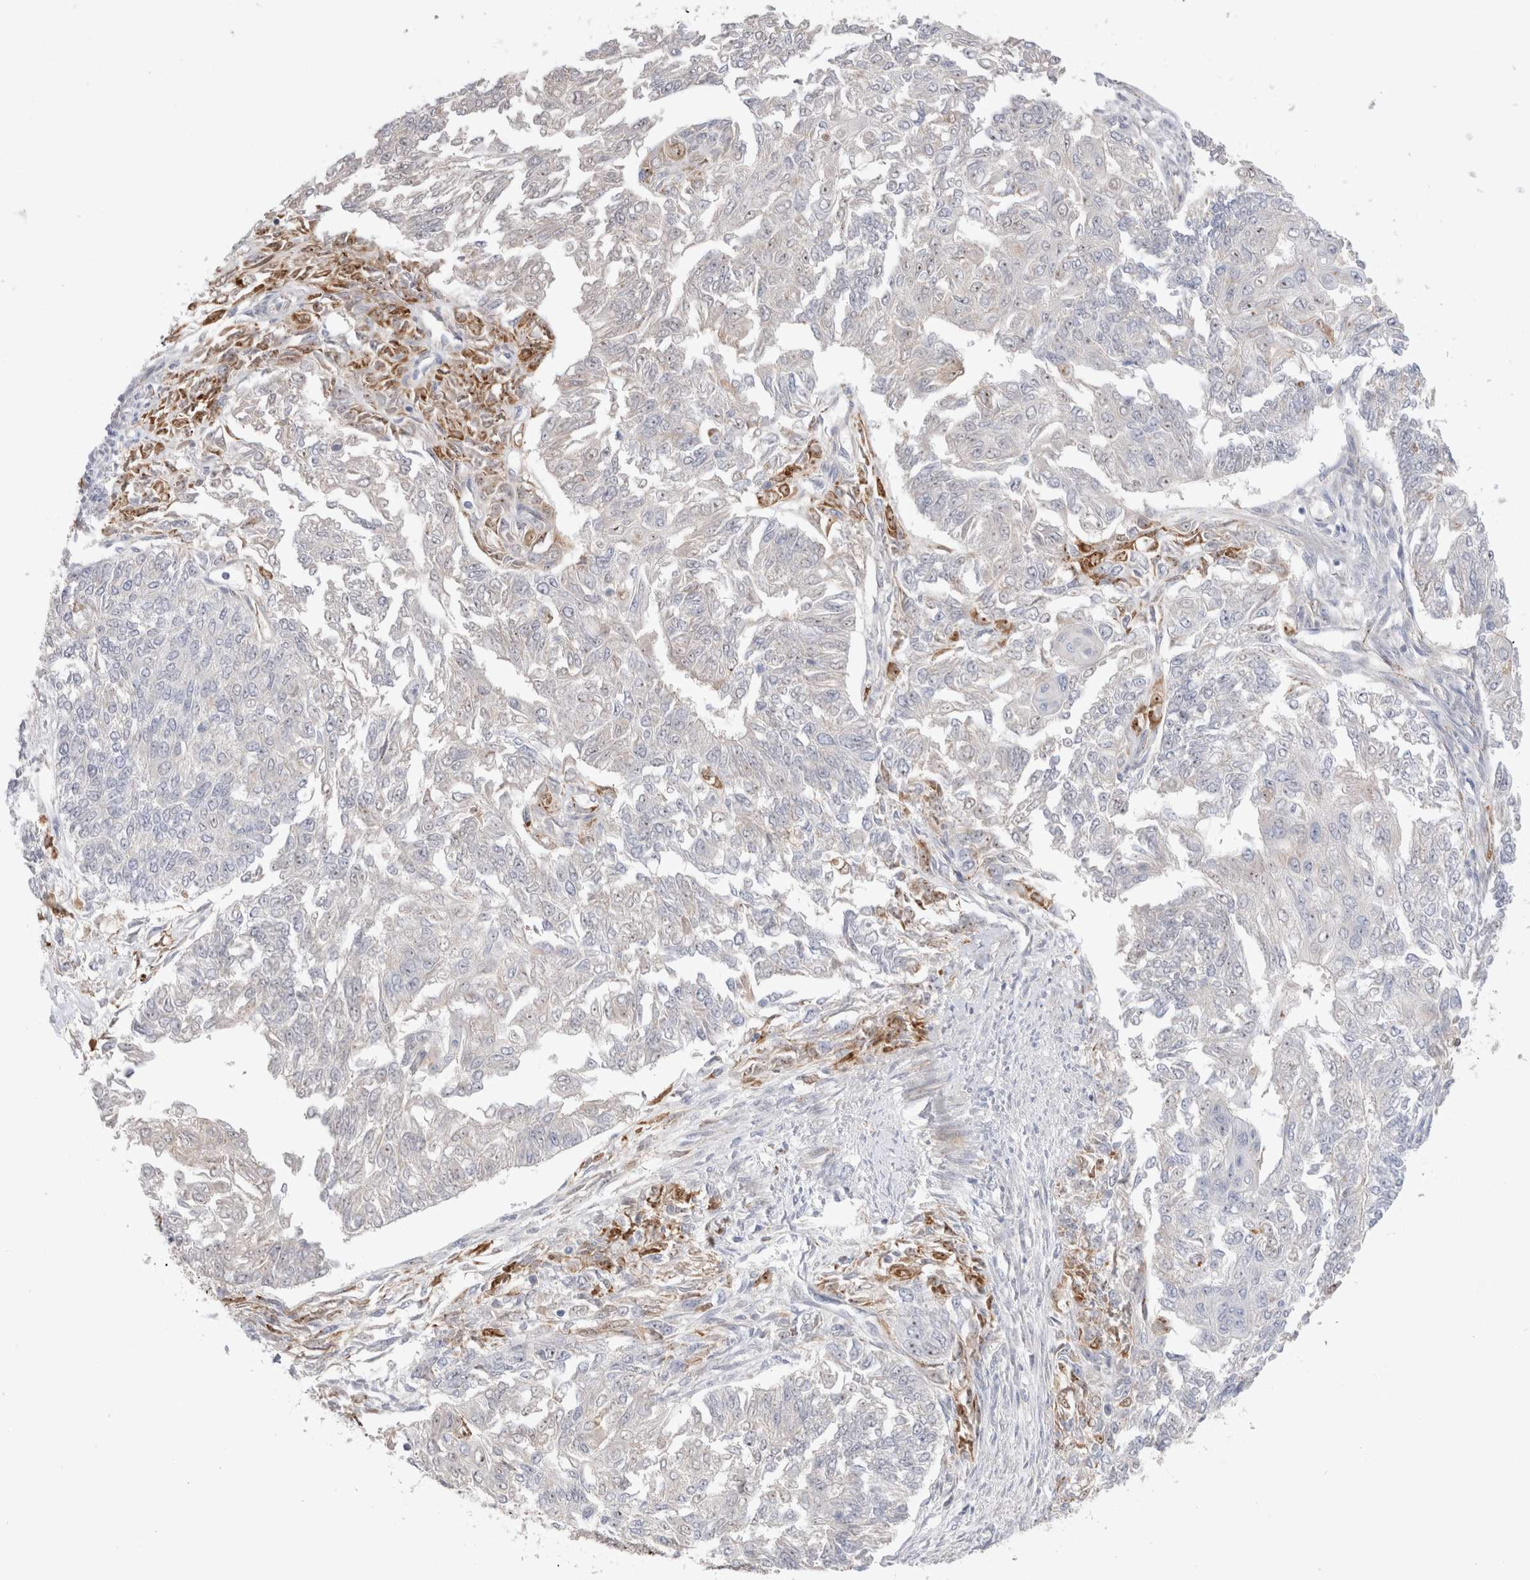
{"staining": {"intensity": "moderate", "quantity": "<25%", "location": "cytoplasmic/membranous,nuclear"}, "tissue": "endometrial cancer", "cell_type": "Tumor cells", "image_type": "cancer", "snomed": [{"axis": "morphology", "description": "Adenocarcinoma, NOS"}, {"axis": "topography", "description": "Endometrium"}], "caption": "Immunohistochemistry of human endometrial cancer (adenocarcinoma) demonstrates low levels of moderate cytoplasmic/membranous and nuclear expression in about <25% of tumor cells.", "gene": "CHADL", "patient": {"sex": "female", "age": 32}}